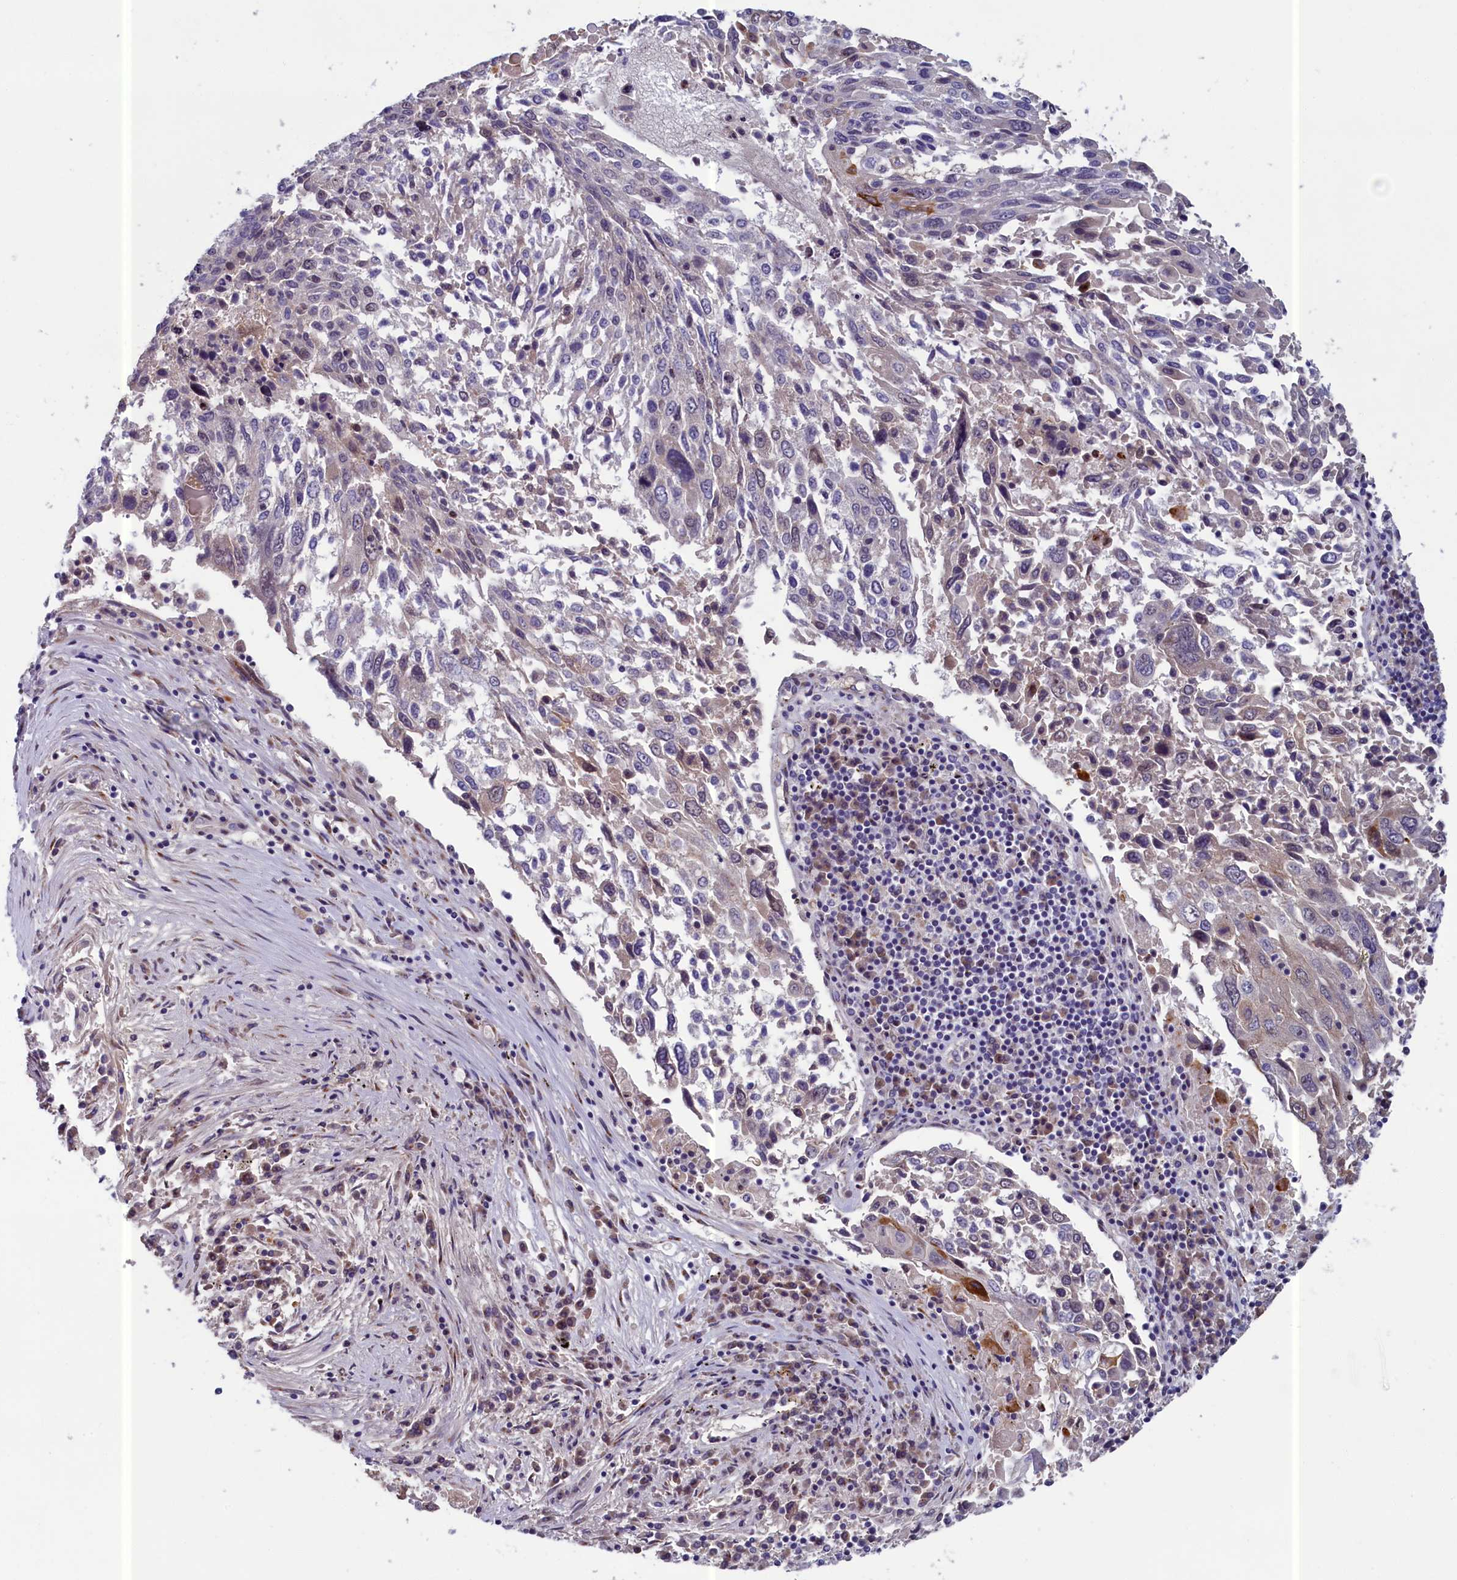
{"staining": {"intensity": "negative", "quantity": "none", "location": "none"}, "tissue": "lung cancer", "cell_type": "Tumor cells", "image_type": "cancer", "snomed": [{"axis": "morphology", "description": "Squamous cell carcinoma, NOS"}, {"axis": "topography", "description": "Lung"}], "caption": "A micrograph of lung cancer (squamous cell carcinoma) stained for a protein demonstrates no brown staining in tumor cells.", "gene": "LIG1", "patient": {"sex": "male", "age": 65}}